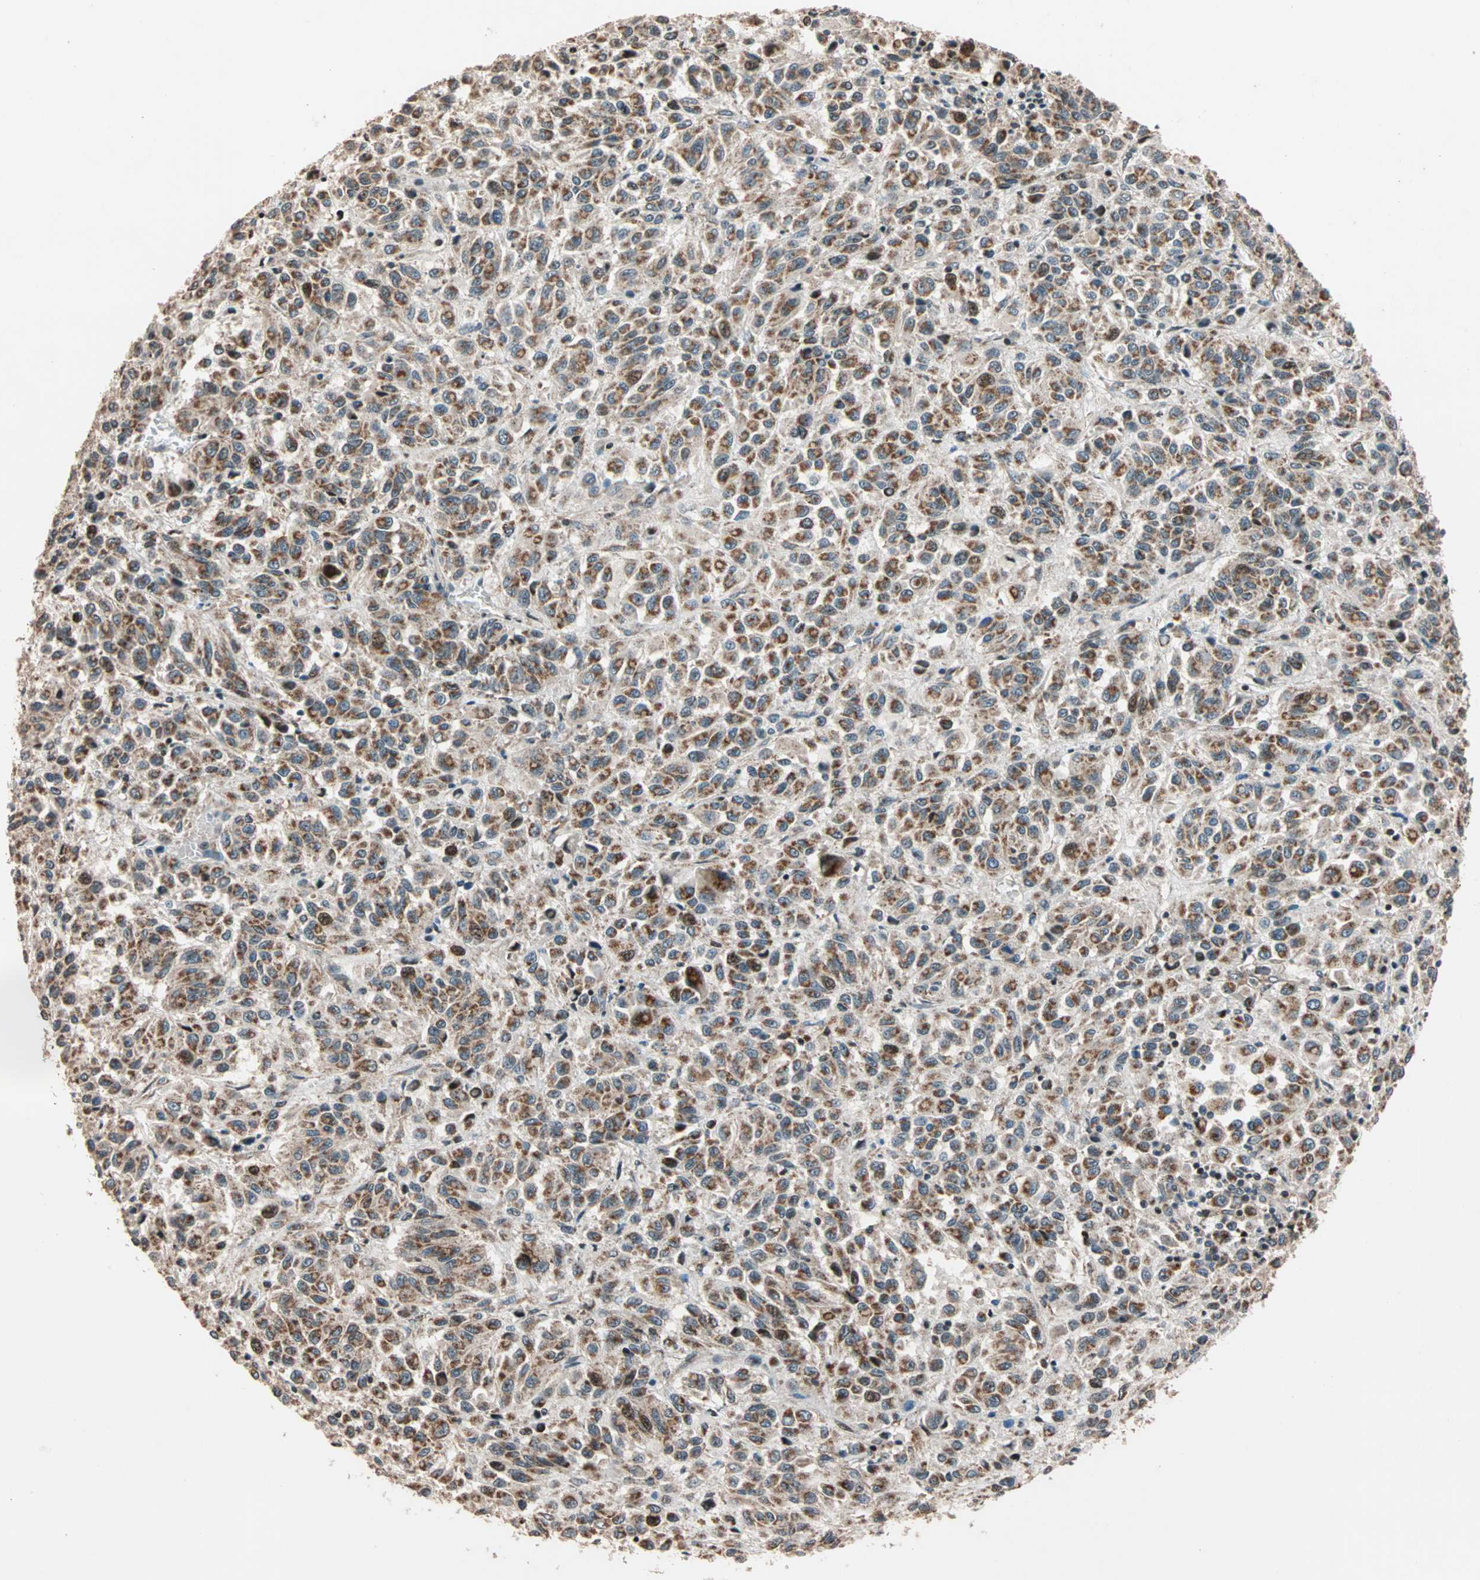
{"staining": {"intensity": "moderate", "quantity": ">75%", "location": "cytoplasmic/membranous"}, "tissue": "melanoma", "cell_type": "Tumor cells", "image_type": "cancer", "snomed": [{"axis": "morphology", "description": "Malignant melanoma, Metastatic site"}, {"axis": "topography", "description": "Lung"}], "caption": "Immunohistochemical staining of malignant melanoma (metastatic site) reveals moderate cytoplasmic/membranous protein expression in approximately >75% of tumor cells.", "gene": "HECW1", "patient": {"sex": "male", "age": 64}}